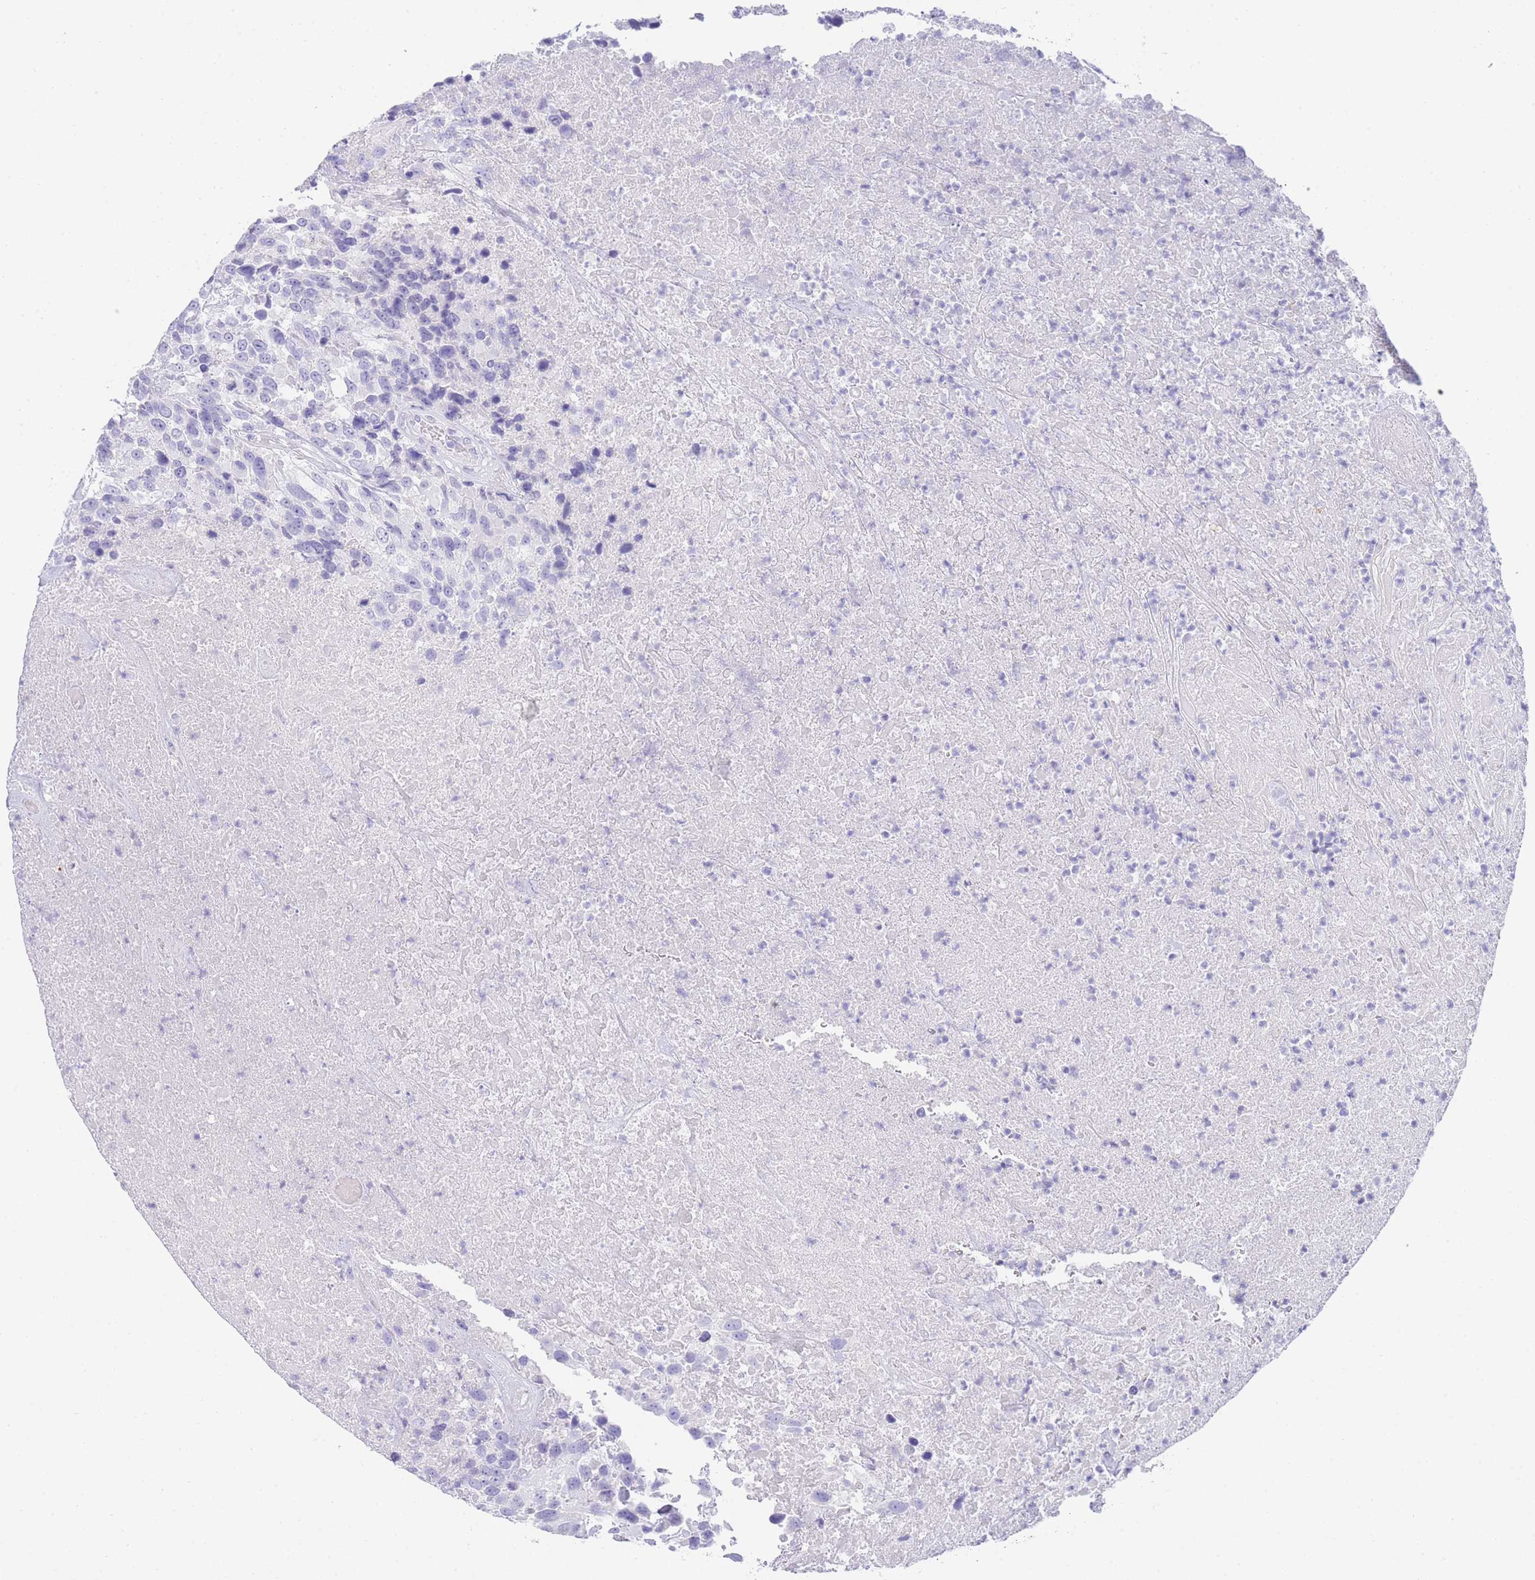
{"staining": {"intensity": "negative", "quantity": "none", "location": "none"}, "tissue": "urothelial cancer", "cell_type": "Tumor cells", "image_type": "cancer", "snomed": [{"axis": "morphology", "description": "Urothelial carcinoma, High grade"}, {"axis": "topography", "description": "Urinary bladder"}], "caption": "High magnification brightfield microscopy of high-grade urothelial carcinoma stained with DAB (brown) and counterstained with hematoxylin (blue): tumor cells show no significant staining.", "gene": "LRRC37A", "patient": {"sex": "female", "age": 70}}